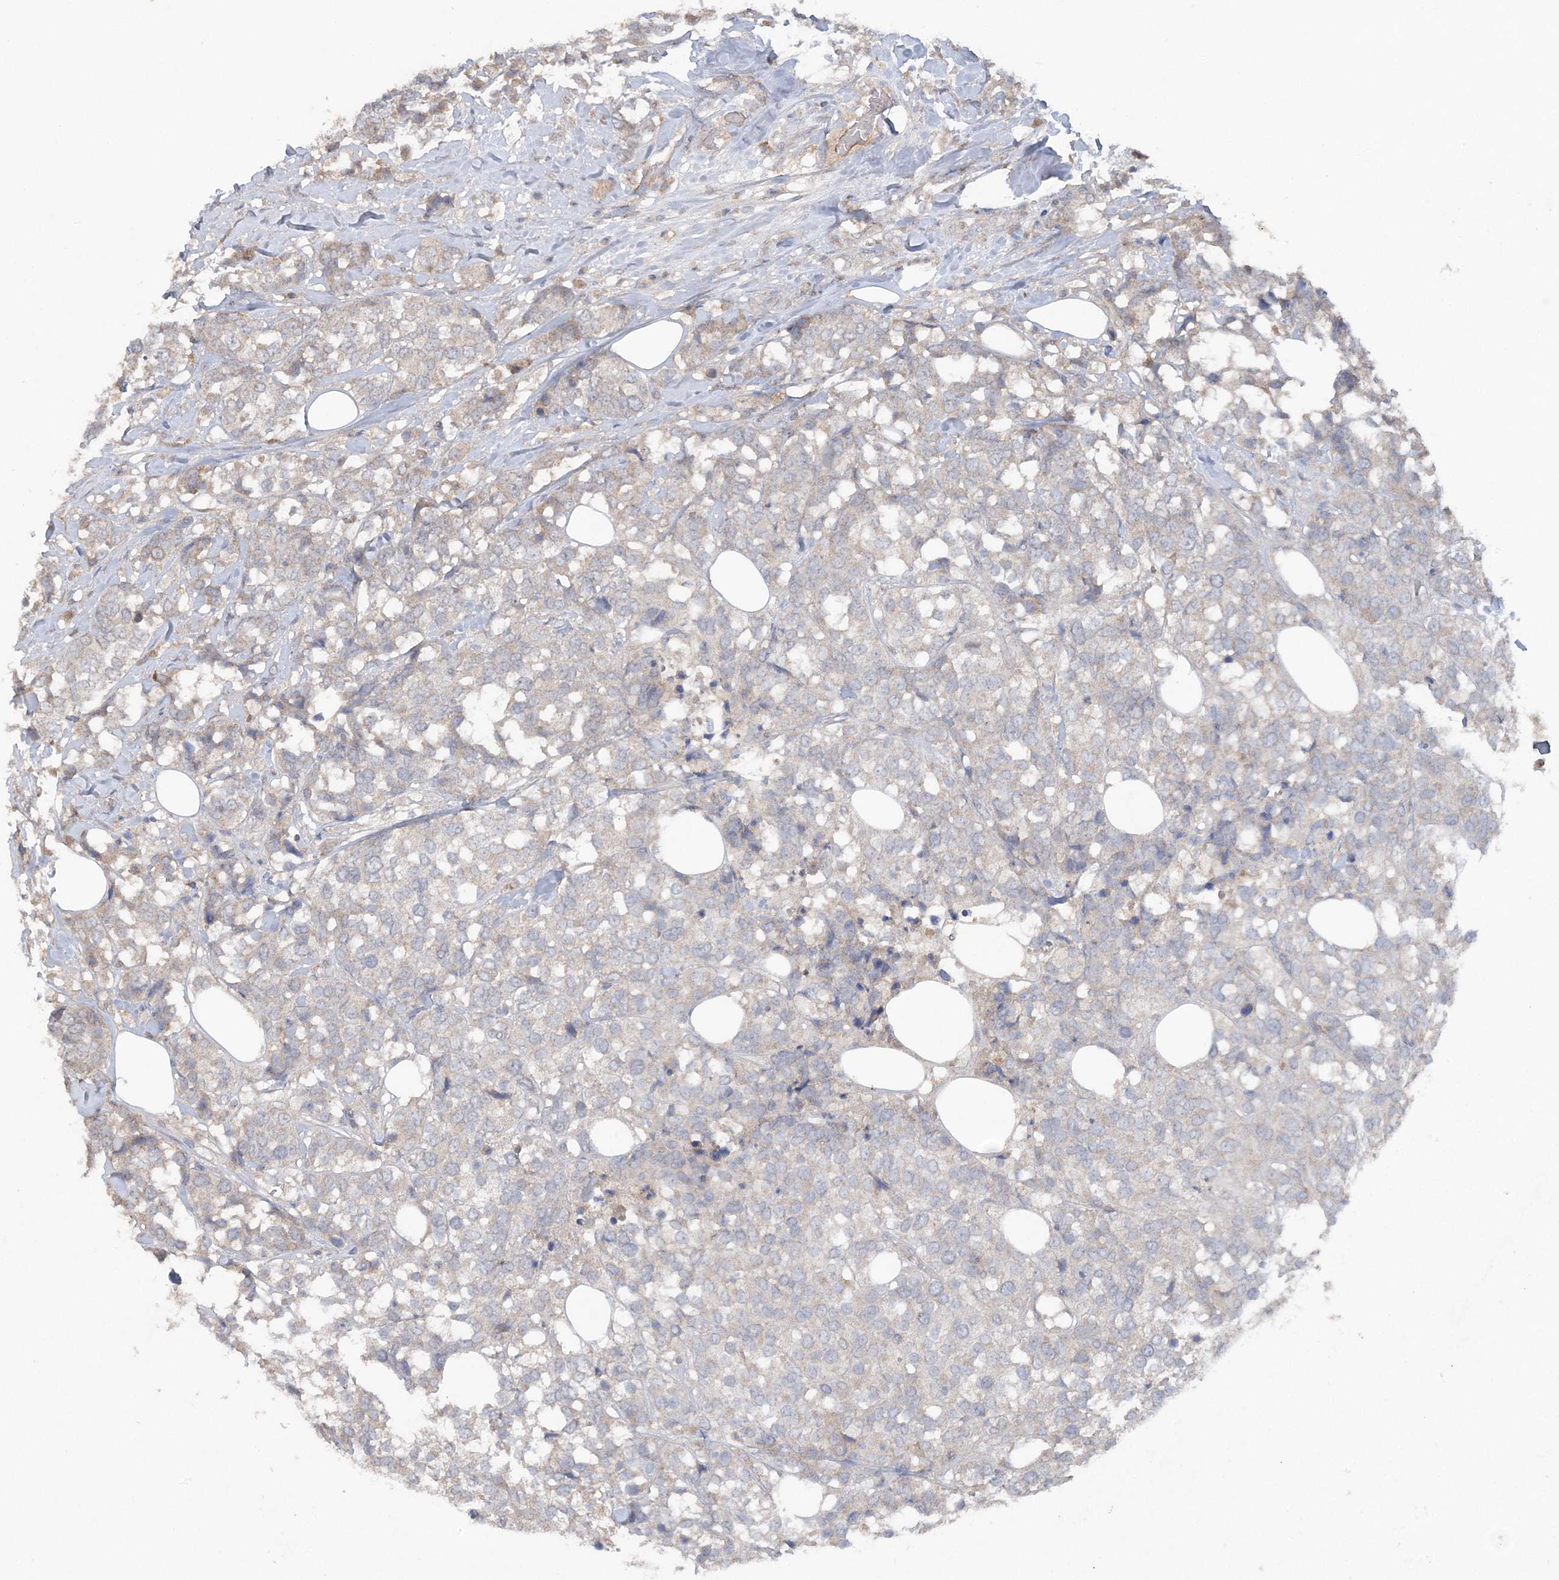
{"staining": {"intensity": "weak", "quantity": "<25%", "location": "cytoplasmic/membranous"}, "tissue": "breast cancer", "cell_type": "Tumor cells", "image_type": "cancer", "snomed": [{"axis": "morphology", "description": "Lobular carcinoma"}, {"axis": "topography", "description": "Breast"}], "caption": "Histopathology image shows no protein expression in tumor cells of lobular carcinoma (breast) tissue.", "gene": "C1RL", "patient": {"sex": "female", "age": 59}}